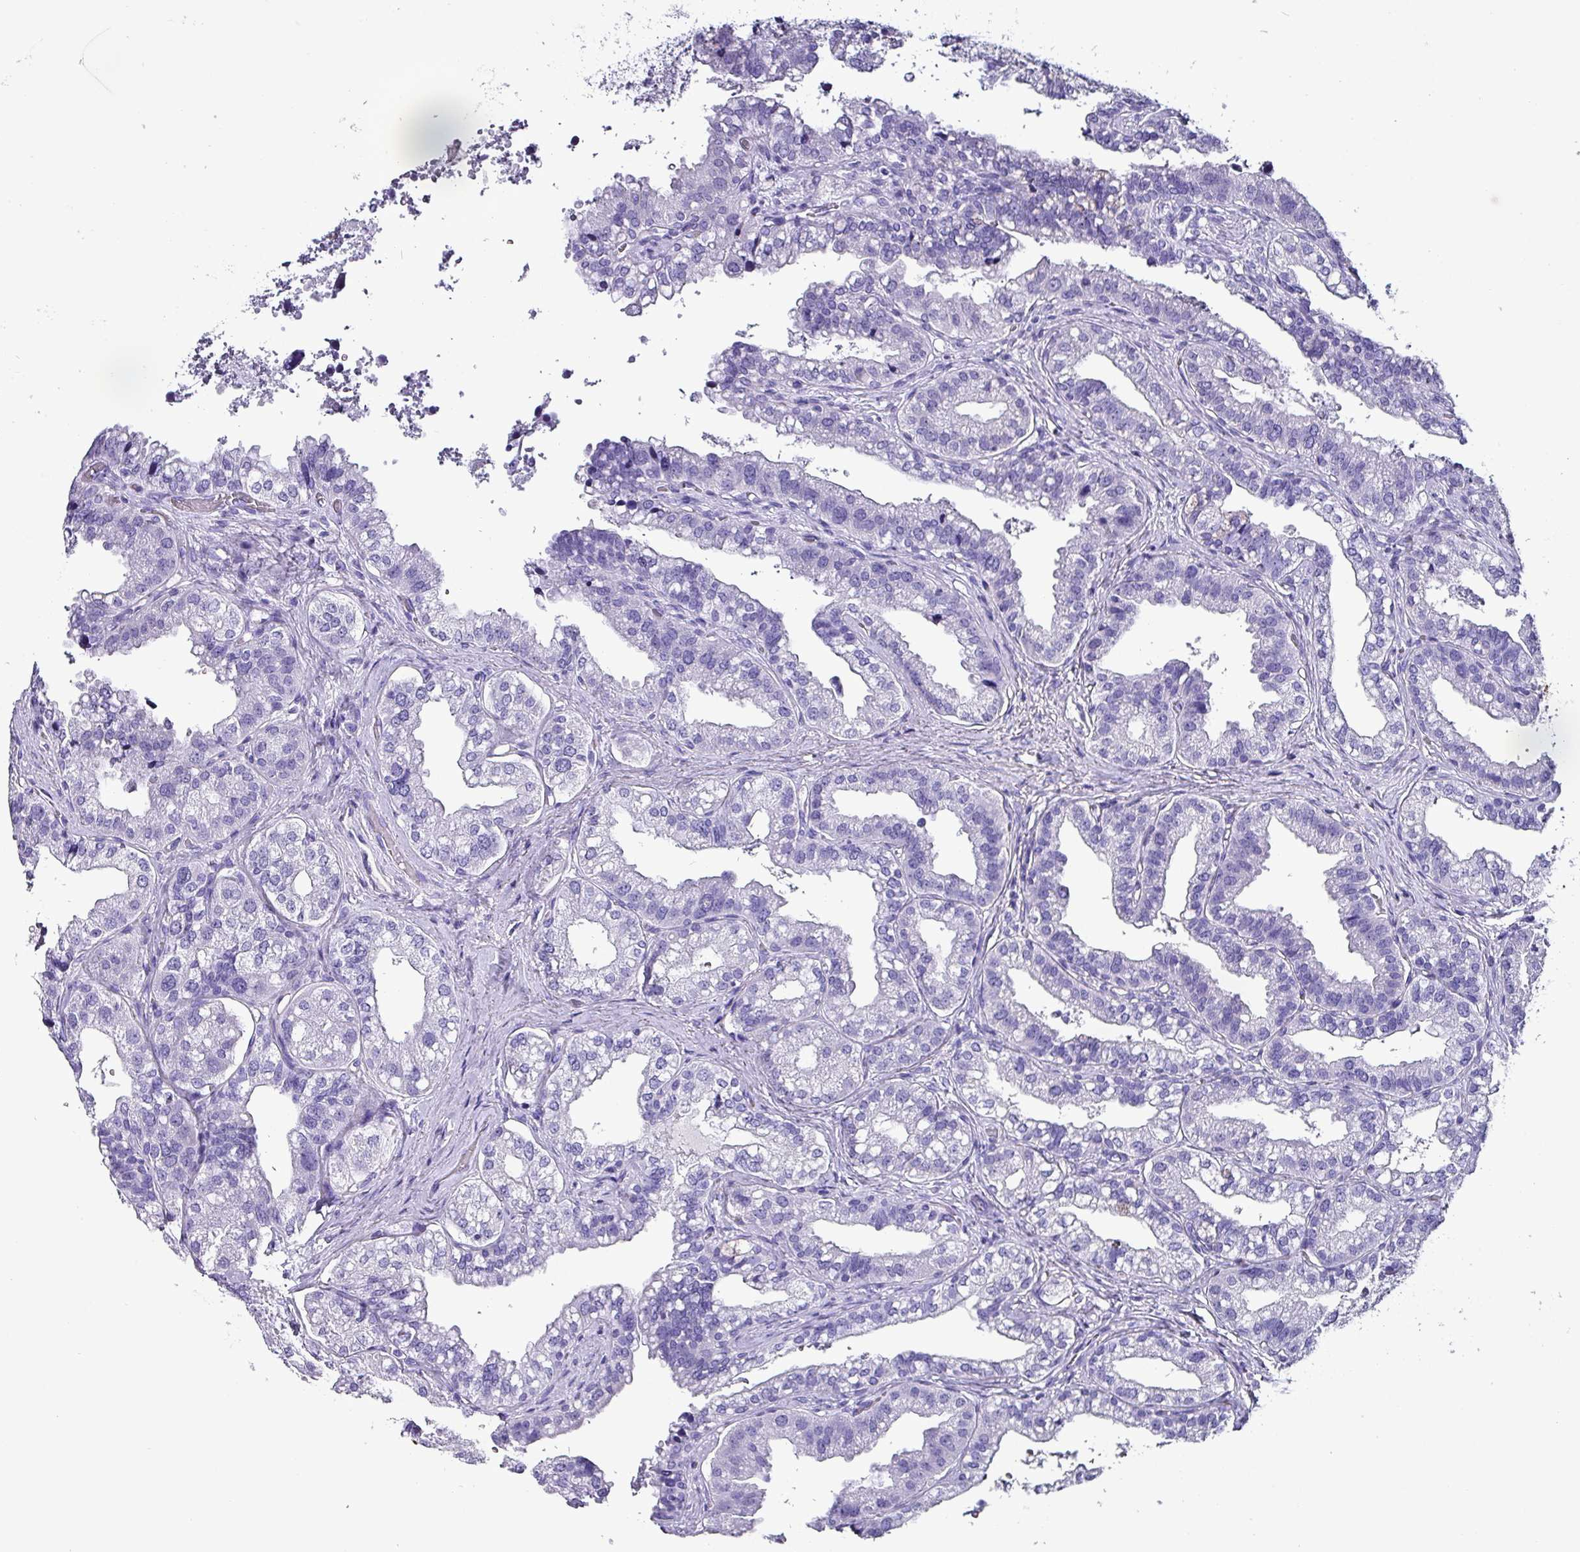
{"staining": {"intensity": "negative", "quantity": "none", "location": "none"}, "tissue": "seminal vesicle", "cell_type": "Glandular cells", "image_type": "normal", "snomed": [{"axis": "morphology", "description": "Normal tissue, NOS"}, {"axis": "topography", "description": "Seminal veicle"}, {"axis": "topography", "description": "Peripheral nerve tissue"}], "caption": "A high-resolution histopathology image shows immunohistochemistry staining of normal seminal vesicle, which reveals no significant expression in glandular cells.", "gene": "KRT6A", "patient": {"sex": "male", "age": 60}}